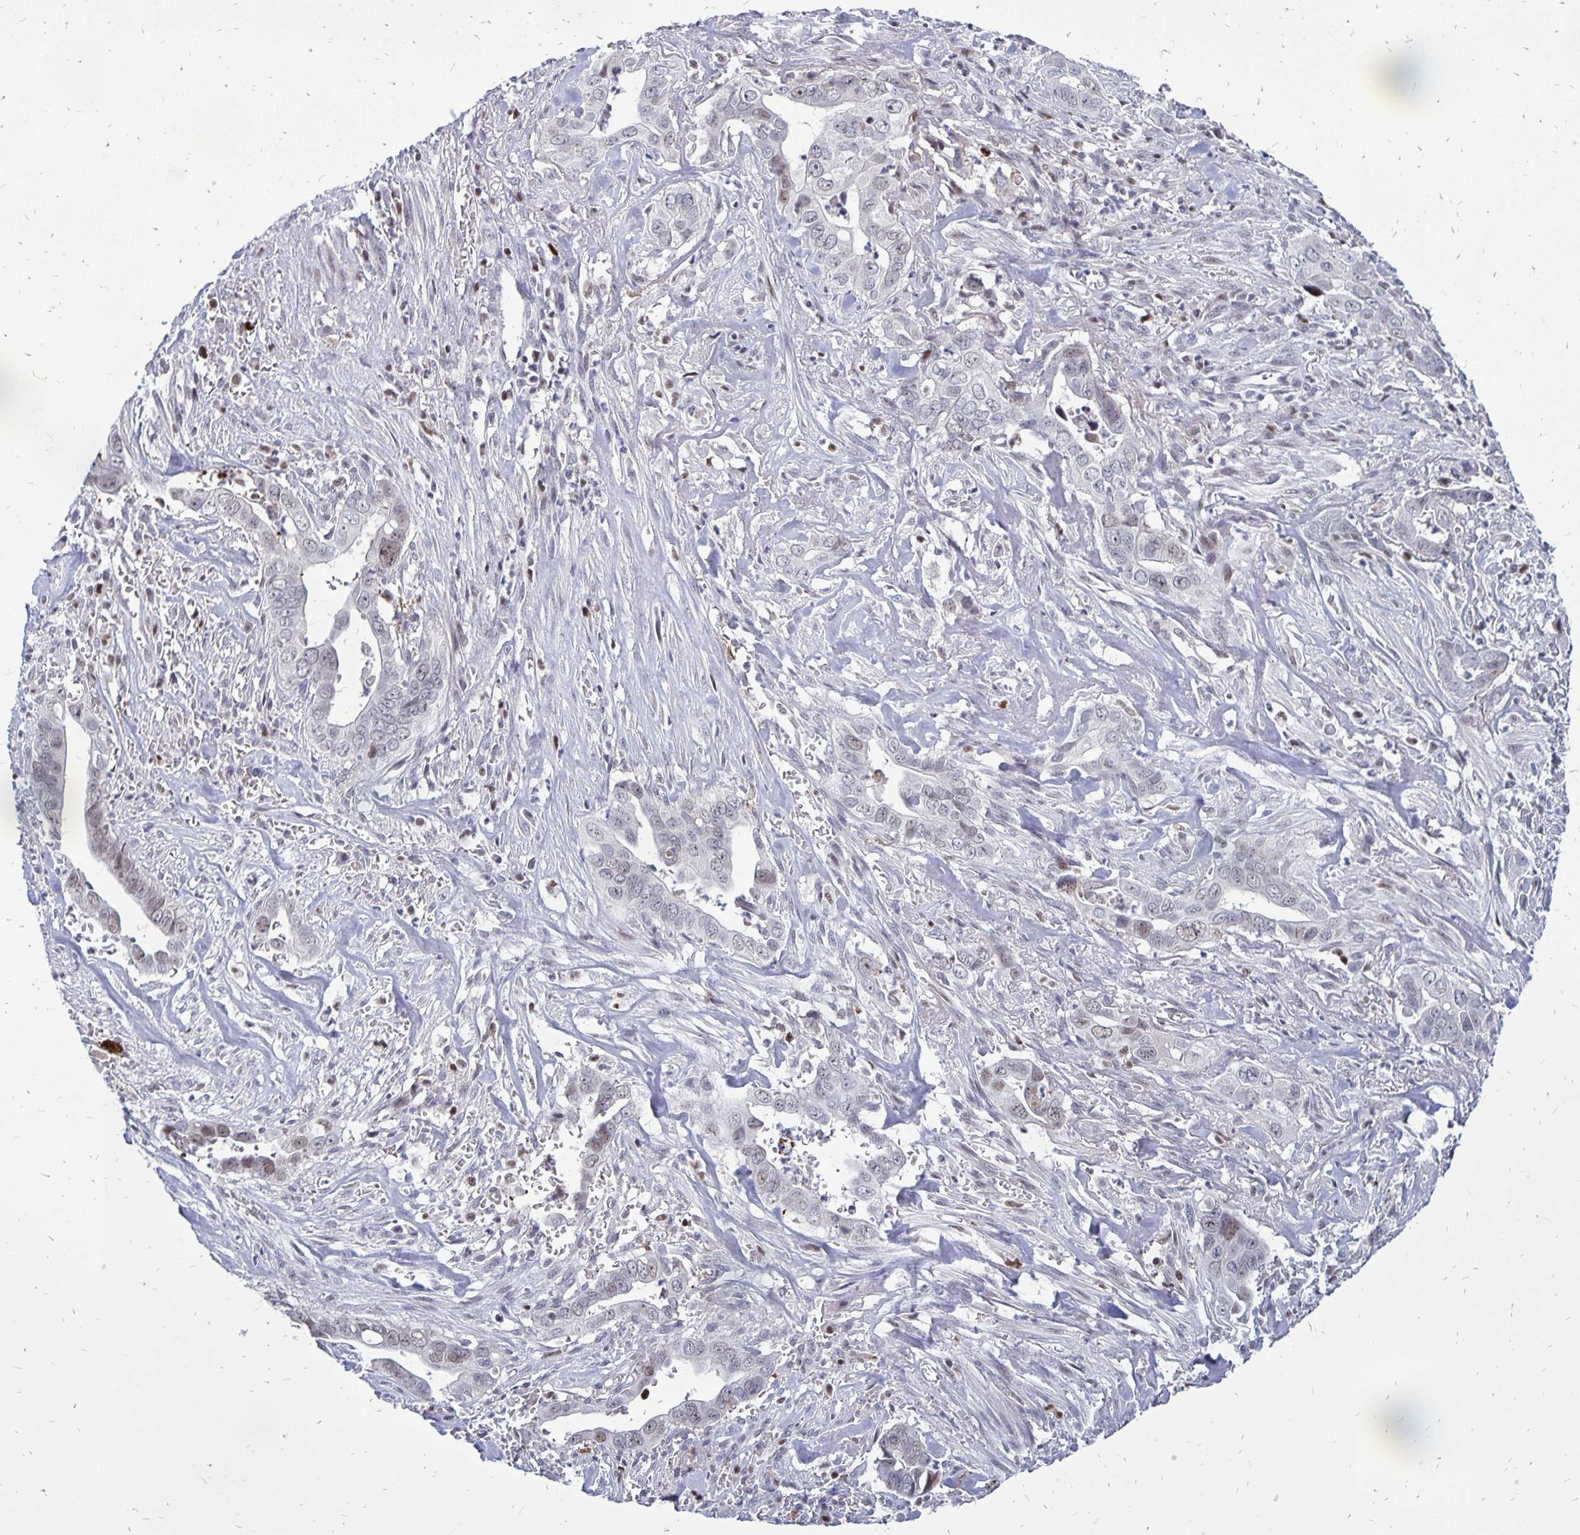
{"staining": {"intensity": "weak", "quantity": "<25%", "location": "nuclear"}, "tissue": "liver cancer", "cell_type": "Tumor cells", "image_type": "cancer", "snomed": [{"axis": "morphology", "description": "Cholangiocarcinoma"}, {"axis": "topography", "description": "Liver"}], "caption": "High magnification brightfield microscopy of liver cholangiocarcinoma stained with DAB (3,3'-diaminobenzidine) (brown) and counterstained with hematoxylin (blue): tumor cells show no significant staining. (Brightfield microscopy of DAB IHC at high magnification).", "gene": "DCK", "patient": {"sex": "female", "age": 79}}